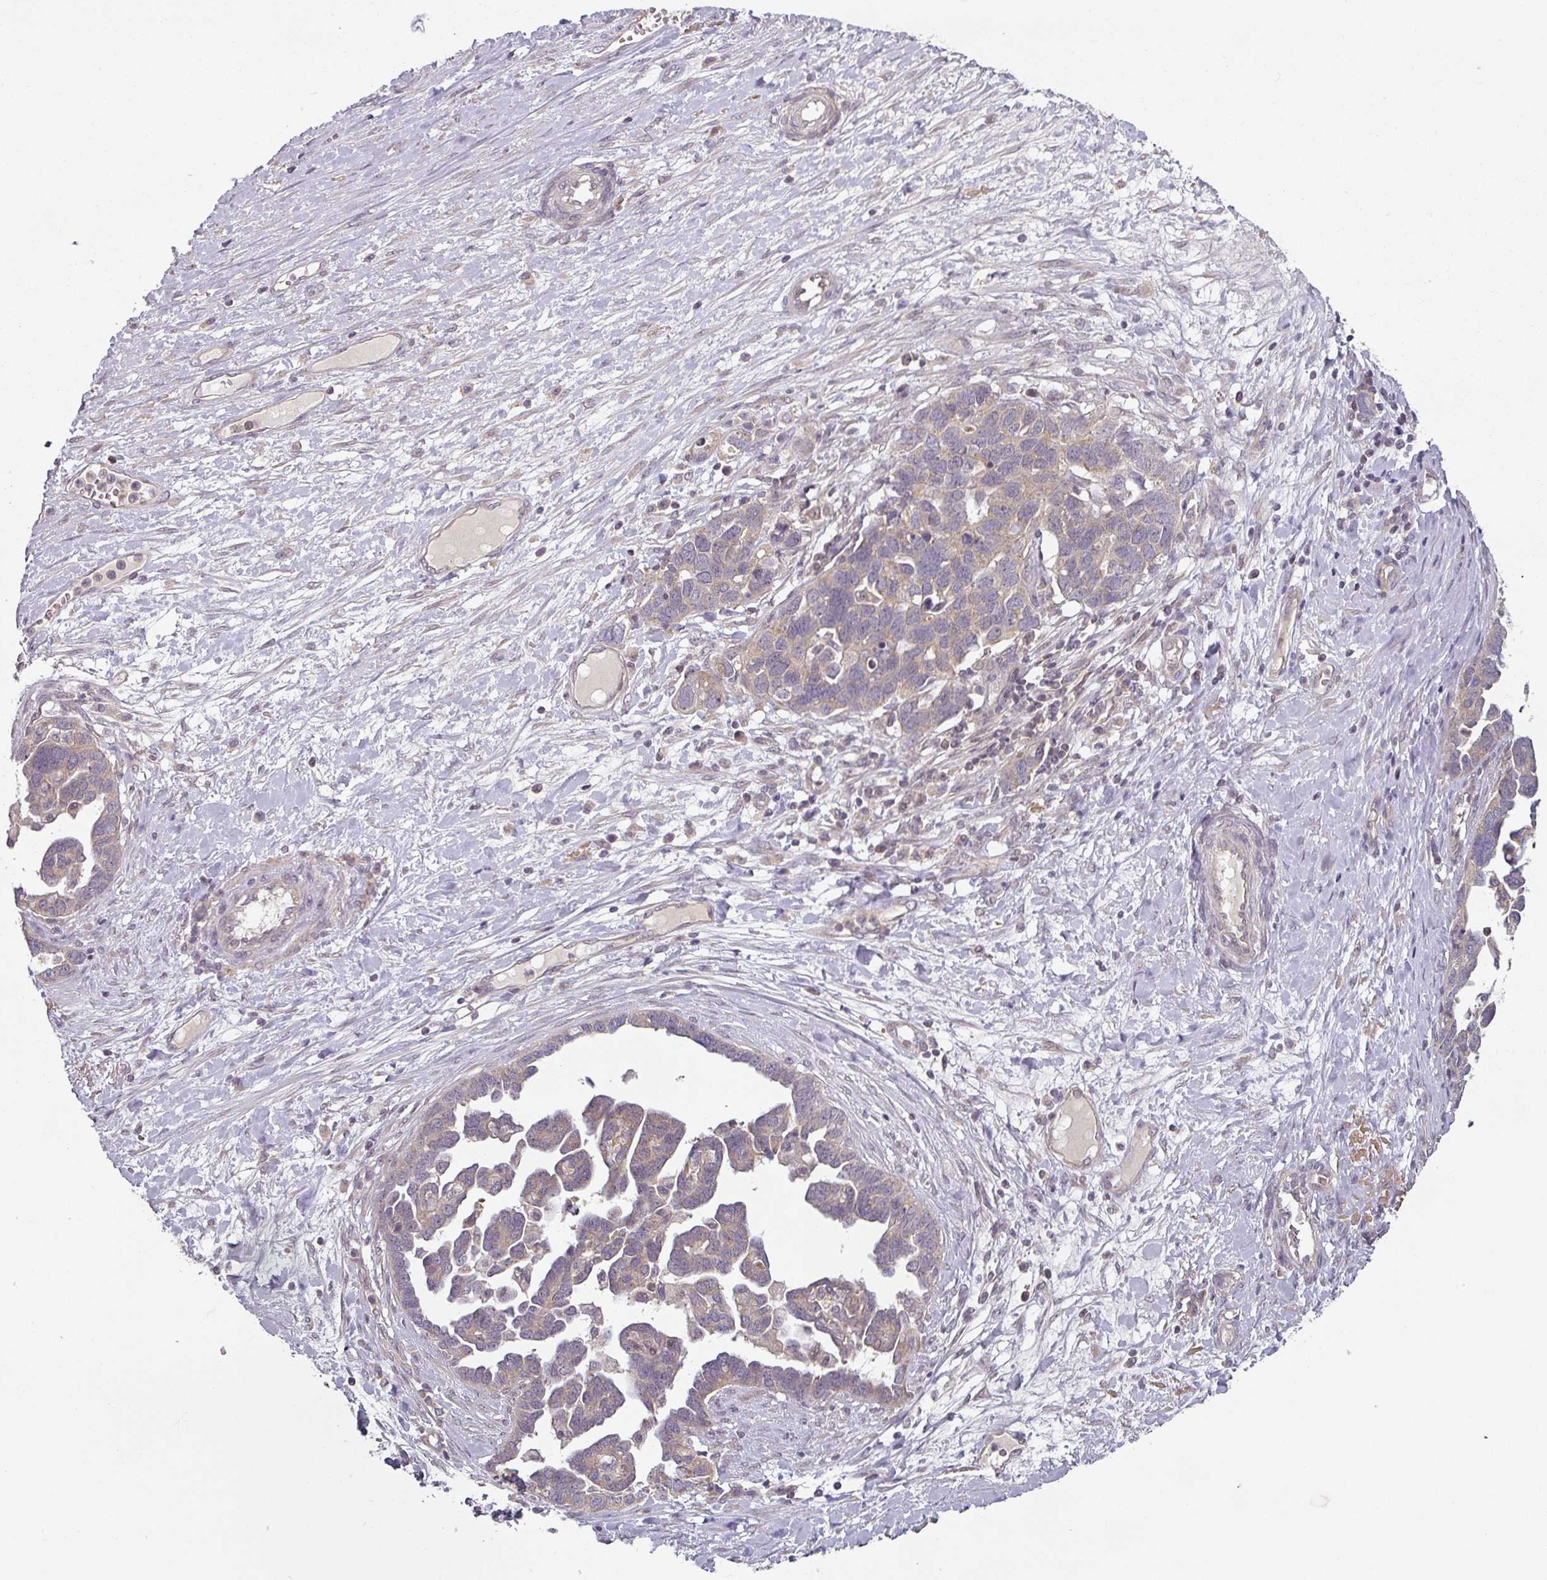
{"staining": {"intensity": "weak", "quantity": "<25%", "location": "cytoplasmic/membranous"}, "tissue": "ovarian cancer", "cell_type": "Tumor cells", "image_type": "cancer", "snomed": [{"axis": "morphology", "description": "Cystadenocarcinoma, serous, NOS"}, {"axis": "topography", "description": "Ovary"}], "caption": "Ovarian cancer was stained to show a protein in brown. There is no significant positivity in tumor cells. (DAB immunohistochemistry visualized using brightfield microscopy, high magnification).", "gene": "MAP2K2", "patient": {"sex": "female", "age": 54}}